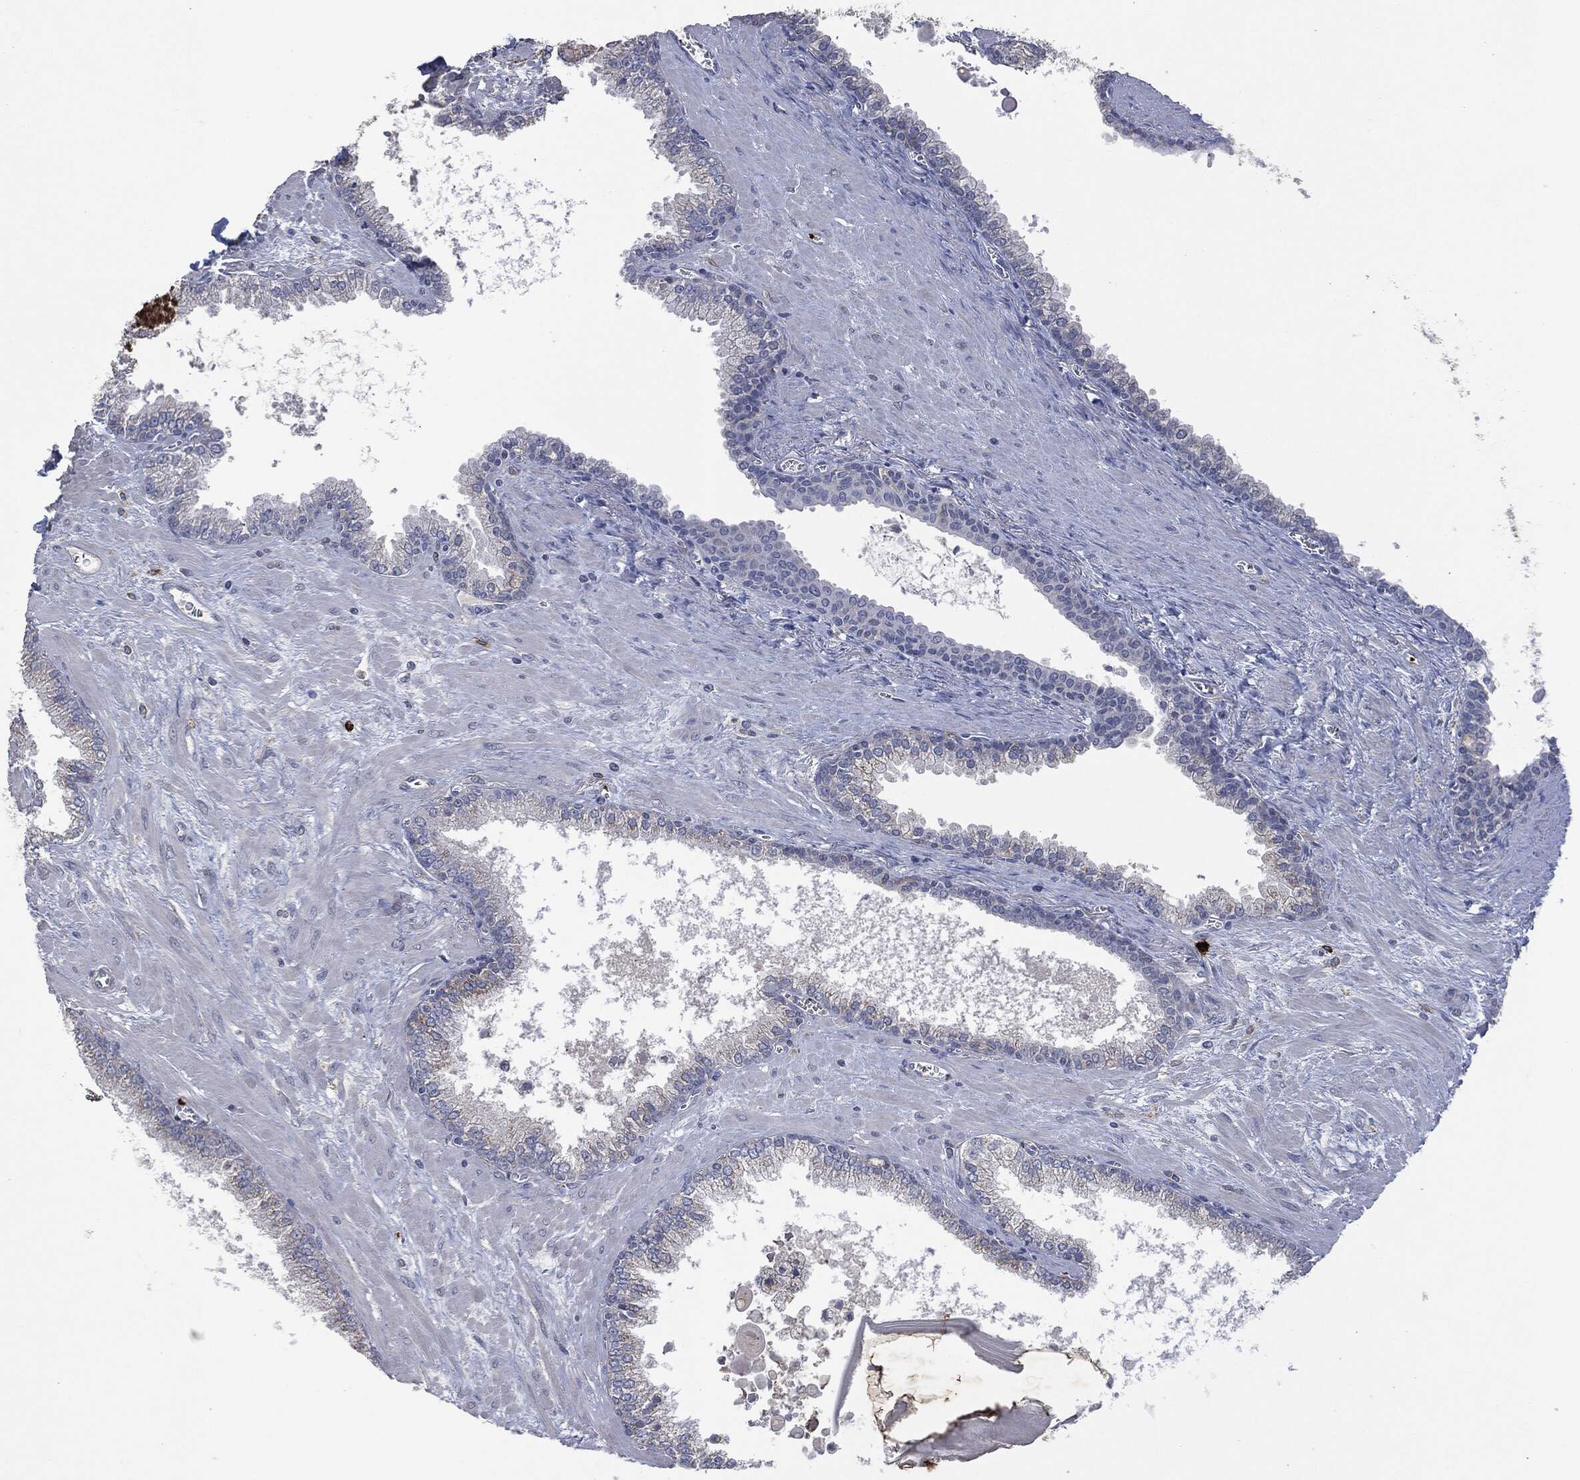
{"staining": {"intensity": "moderate", "quantity": "<25%", "location": "cytoplasmic/membranous"}, "tissue": "prostate cancer", "cell_type": "Tumor cells", "image_type": "cancer", "snomed": [{"axis": "morphology", "description": "Adenocarcinoma, NOS"}, {"axis": "topography", "description": "Prostate"}], "caption": "A photomicrograph showing moderate cytoplasmic/membranous staining in about <25% of tumor cells in prostate adenocarcinoma, as visualized by brown immunohistochemical staining.", "gene": "CD33", "patient": {"sex": "male", "age": 56}}